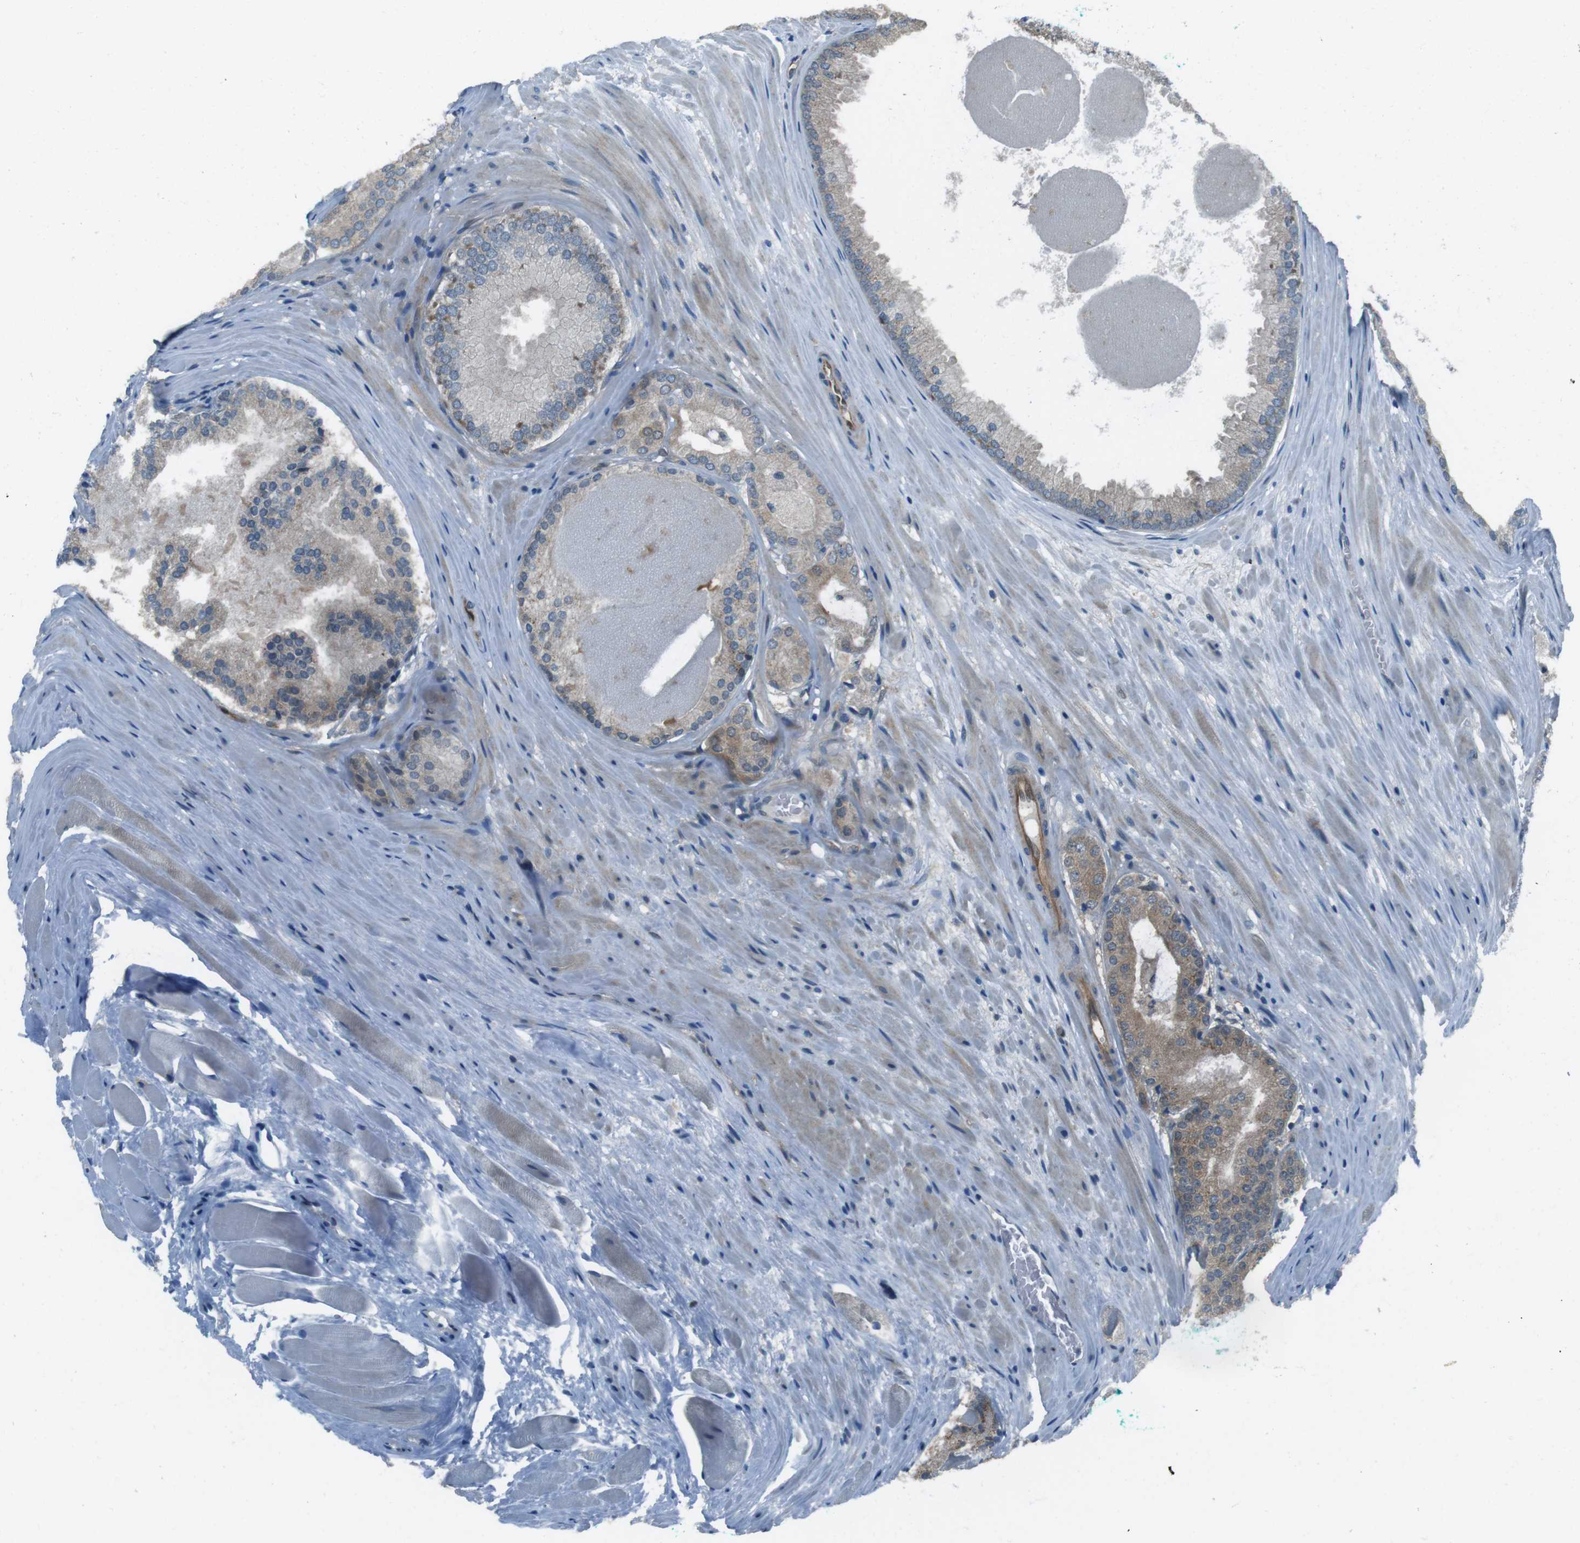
{"staining": {"intensity": "weak", "quantity": "<25%", "location": "cytoplasmic/membranous"}, "tissue": "prostate cancer", "cell_type": "Tumor cells", "image_type": "cancer", "snomed": [{"axis": "morphology", "description": "Adenocarcinoma, High grade"}, {"axis": "topography", "description": "Prostate"}], "caption": "Immunohistochemical staining of high-grade adenocarcinoma (prostate) displays no significant expression in tumor cells. (Immunohistochemistry (ihc), brightfield microscopy, high magnification).", "gene": "MFAP3", "patient": {"sex": "male", "age": 59}}